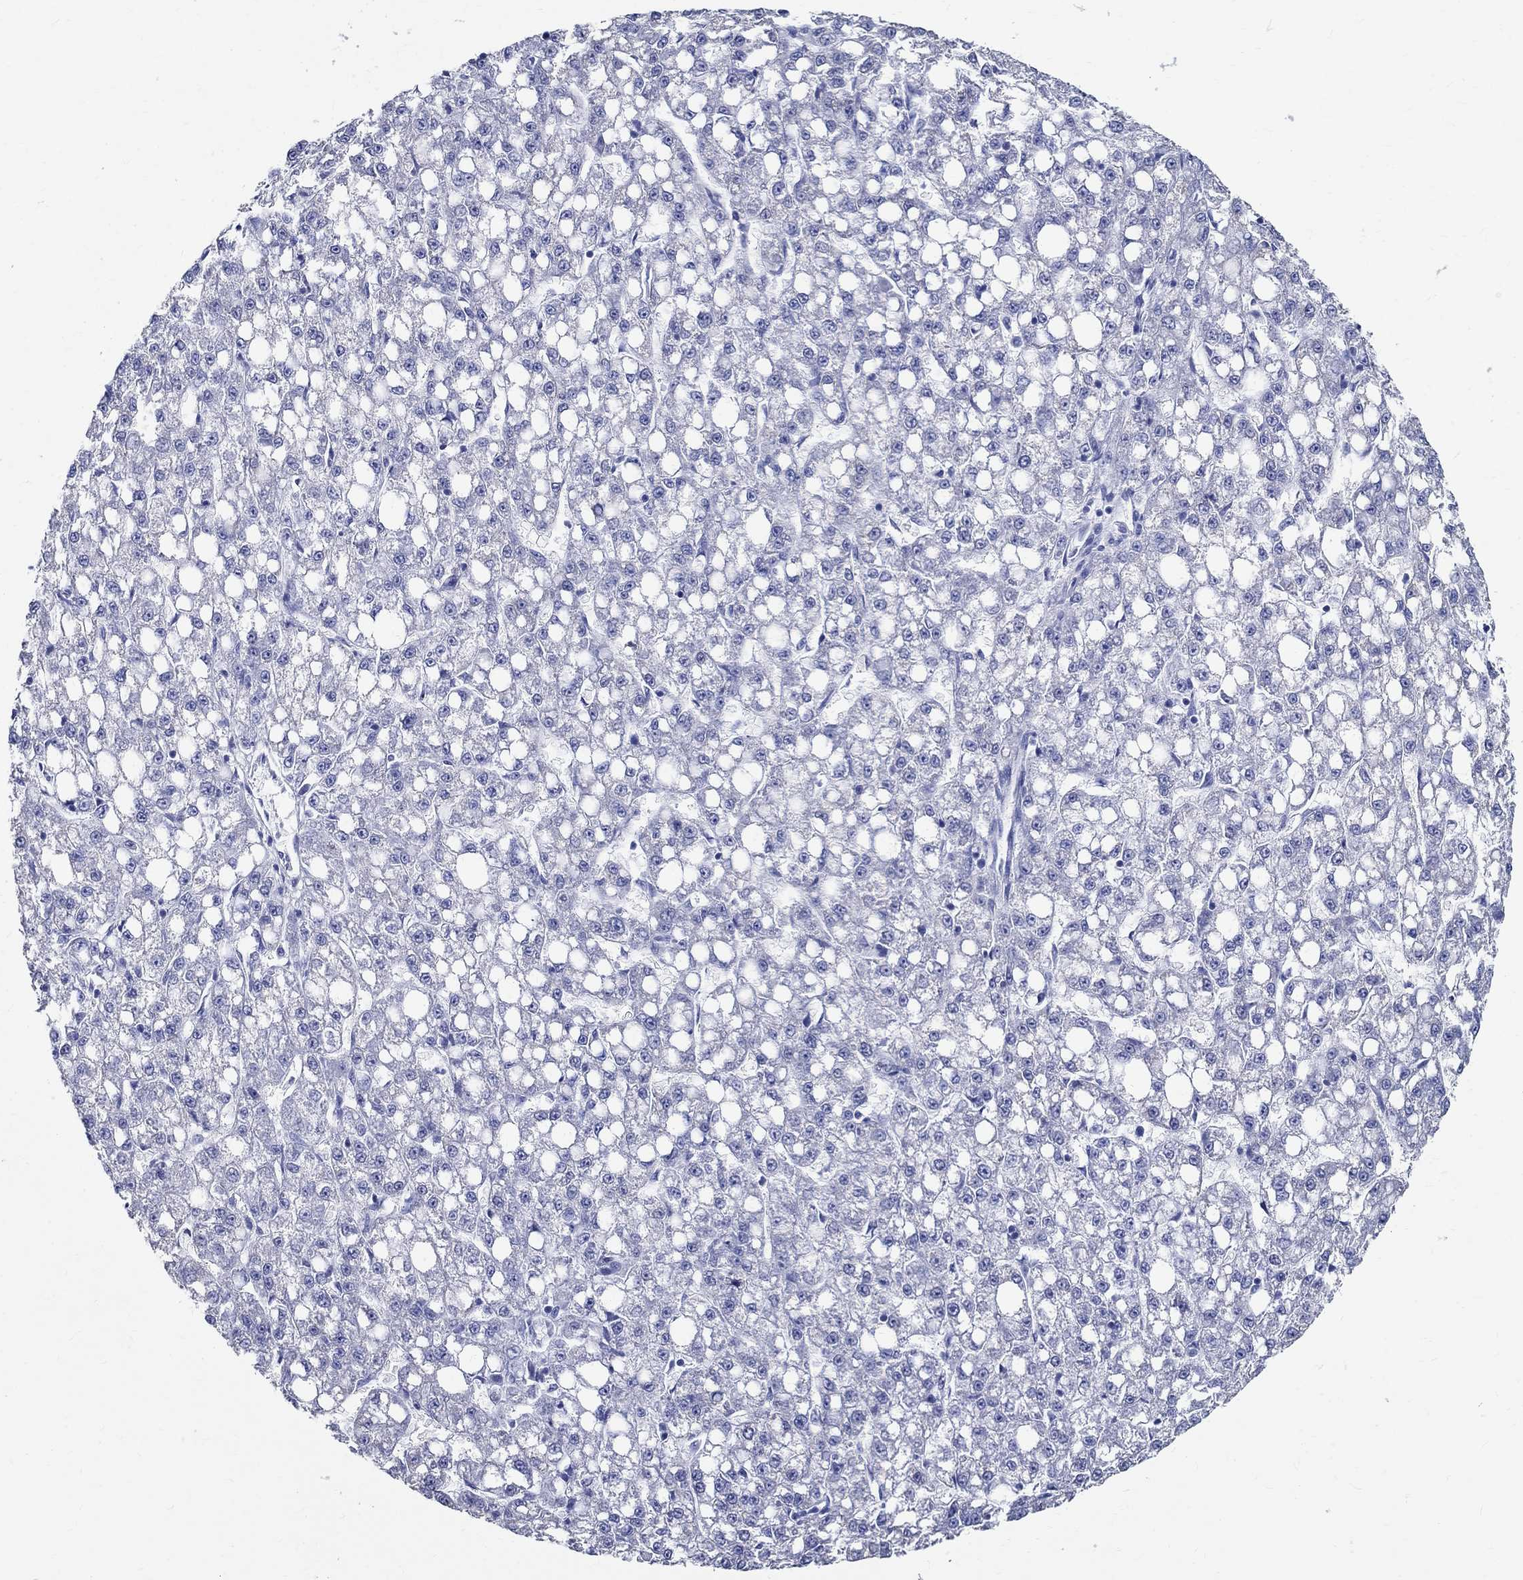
{"staining": {"intensity": "negative", "quantity": "none", "location": "none"}, "tissue": "liver cancer", "cell_type": "Tumor cells", "image_type": "cancer", "snomed": [{"axis": "morphology", "description": "Carcinoma, Hepatocellular, NOS"}, {"axis": "topography", "description": "Liver"}], "caption": "The IHC image has no significant expression in tumor cells of liver cancer (hepatocellular carcinoma) tissue.", "gene": "TSPAN16", "patient": {"sex": "female", "age": 65}}